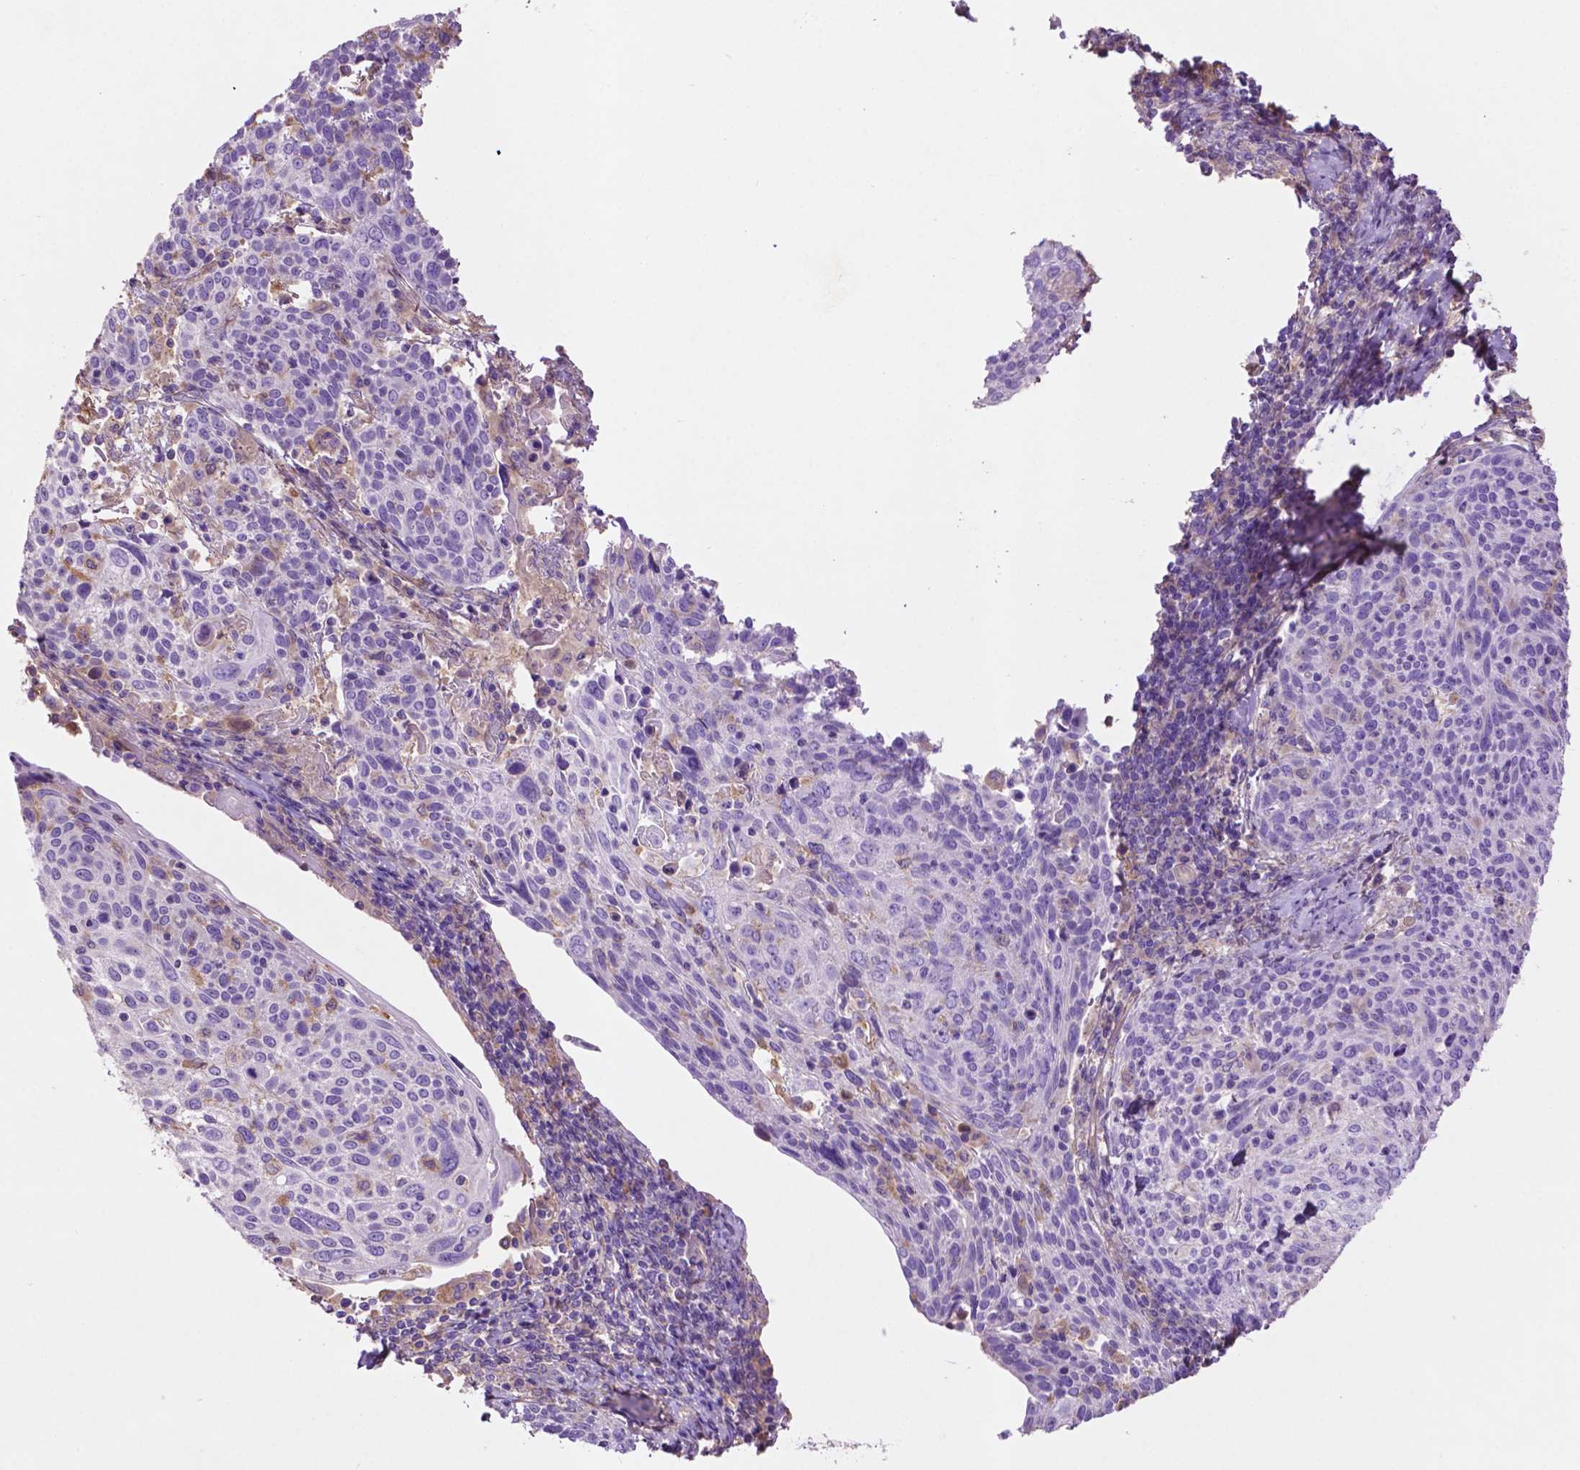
{"staining": {"intensity": "negative", "quantity": "none", "location": "none"}, "tissue": "cervical cancer", "cell_type": "Tumor cells", "image_type": "cancer", "snomed": [{"axis": "morphology", "description": "Squamous cell carcinoma, NOS"}, {"axis": "topography", "description": "Cervix"}], "caption": "Protein analysis of cervical cancer exhibits no significant staining in tumor cells.", "gene": "GDPD5", "patient": {"sex": "female", "age": 61}}